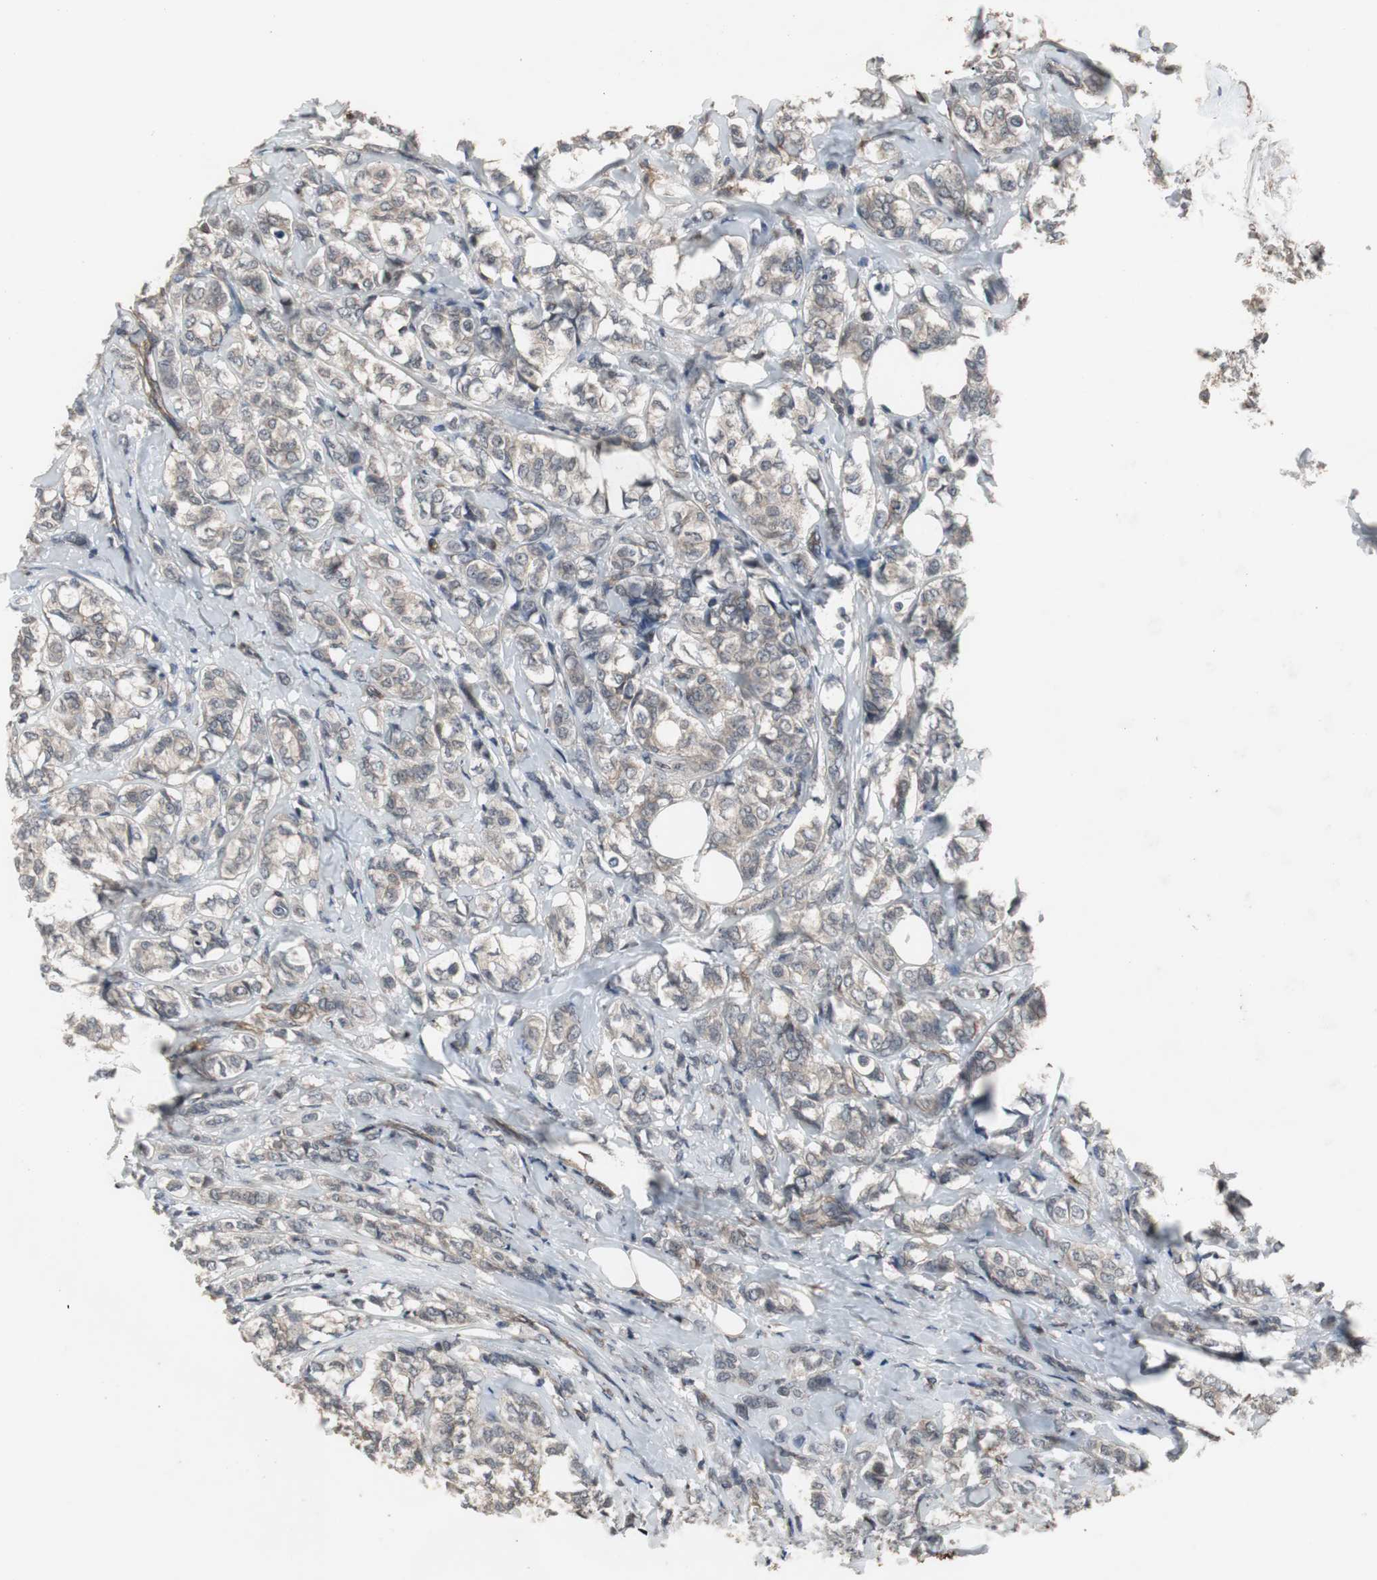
{"staining": {"intensity": "weak", "quantity": "25%-75%", "location": "cytoplasmic/membranous"}, "tissue": "breast cancer", "cell_type": "Tumor cells", "image_type": "cancer", "snomed": [{"axis": "morphology", "description": "Lobular carcinoma"}, {"axis": "topography", "description": "Breast"}], "caption": "Protein staining exhibits weak cytoplasmic/membranous expression in about 25%-75% of tumor cells in breast lobular carcinoma.", "gene": "ATP2B2", "patient": {"sex": "female", "age": 60}}